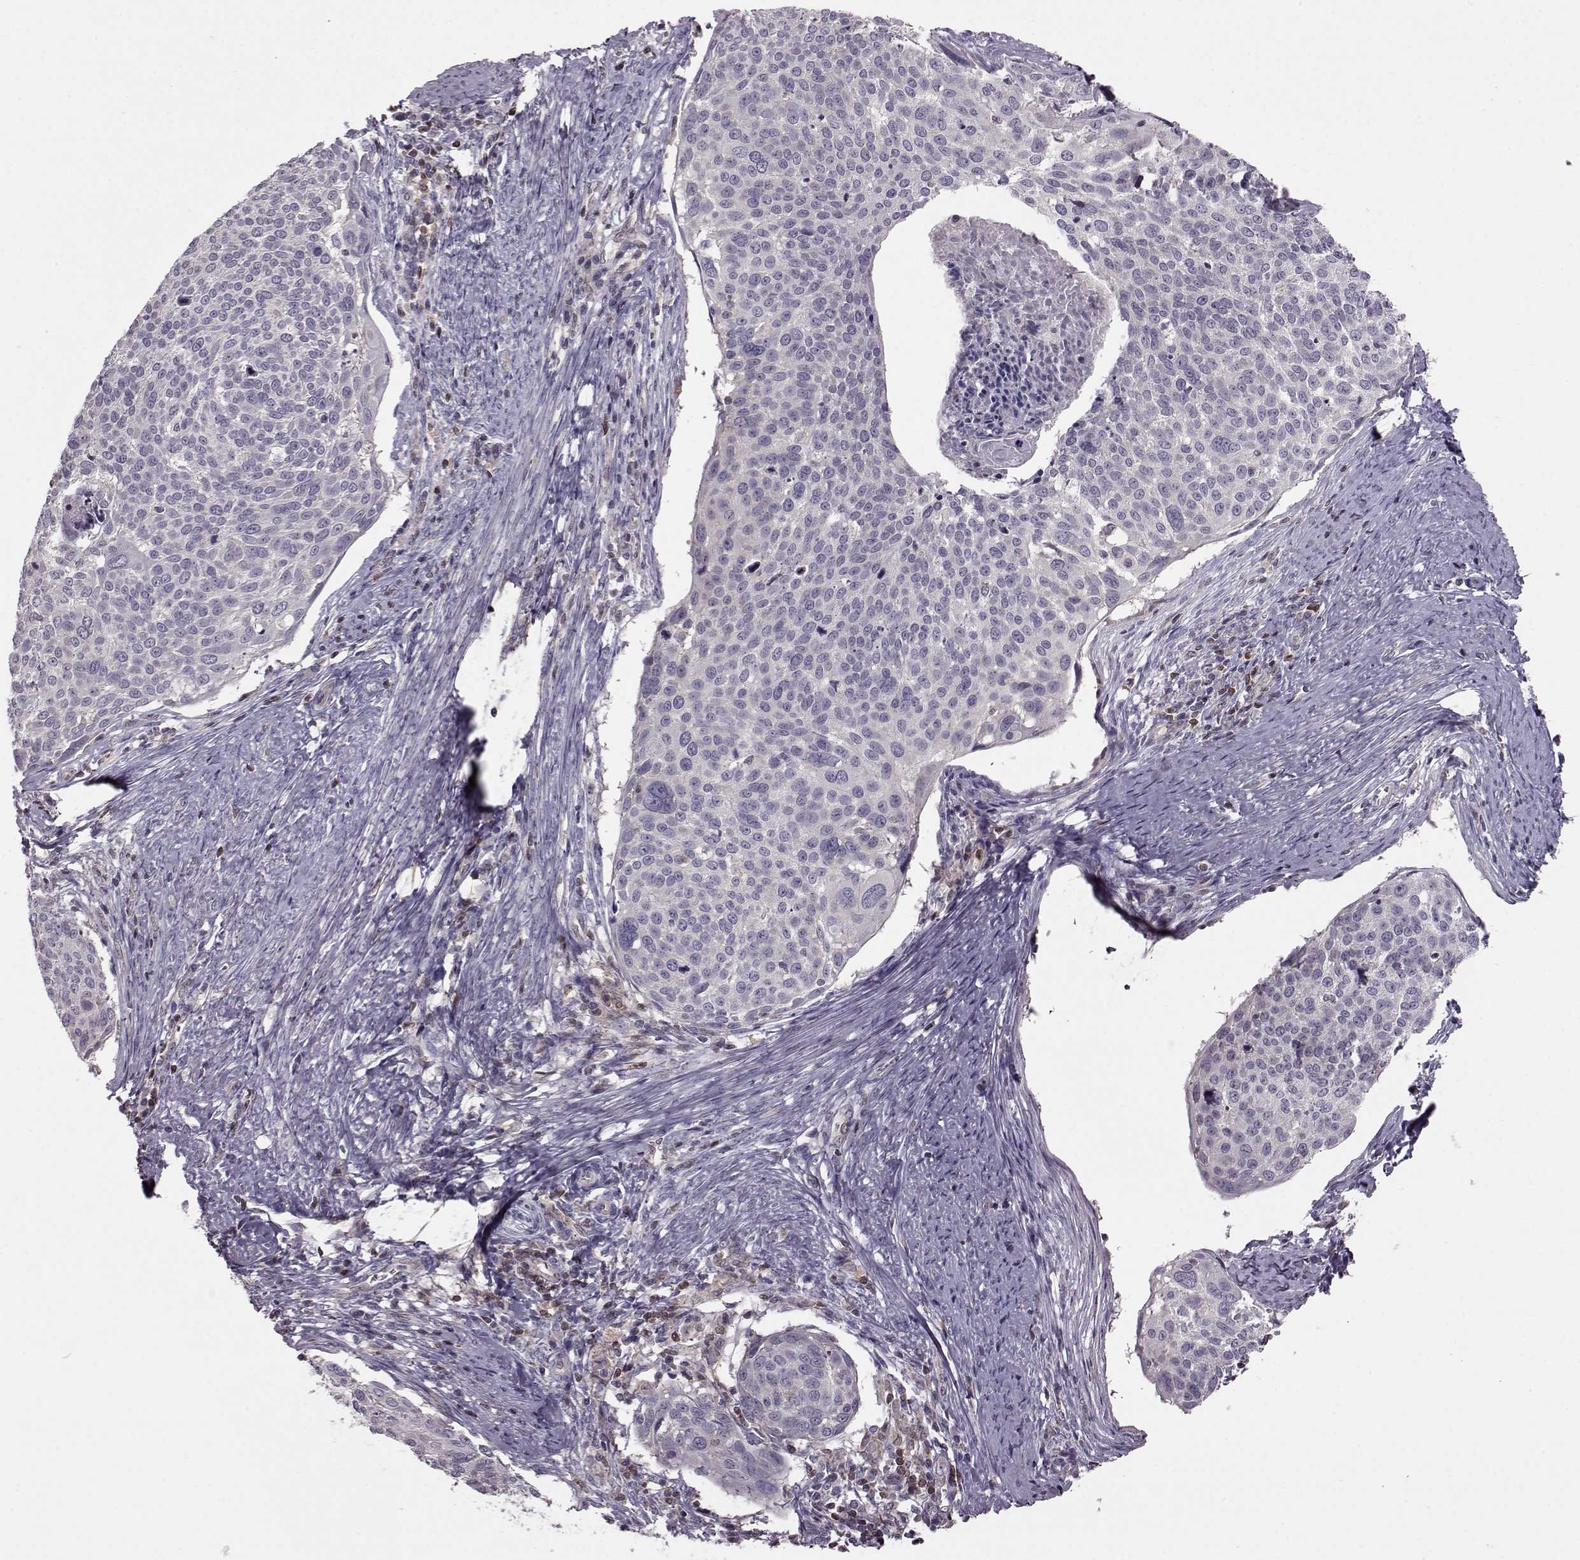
{"staining": {"intensity": "negative", "quantity": "none", "location": "none"}, "tissue": "cervical cancer", "cell_type": "Tumor cells", "image_type": "cancer", "snomed": [{"axis": "morphology", "description": "Squamous cell carcinoma, NOS"}, {"axis": "topography", "description": "Cervix"}], "caption": "Histopathology image shows no protein expression in tumor cells of cervical cancer tissue.", "gene": "CDC42SE1", "patient": {"sex": "female", "age": 39}}